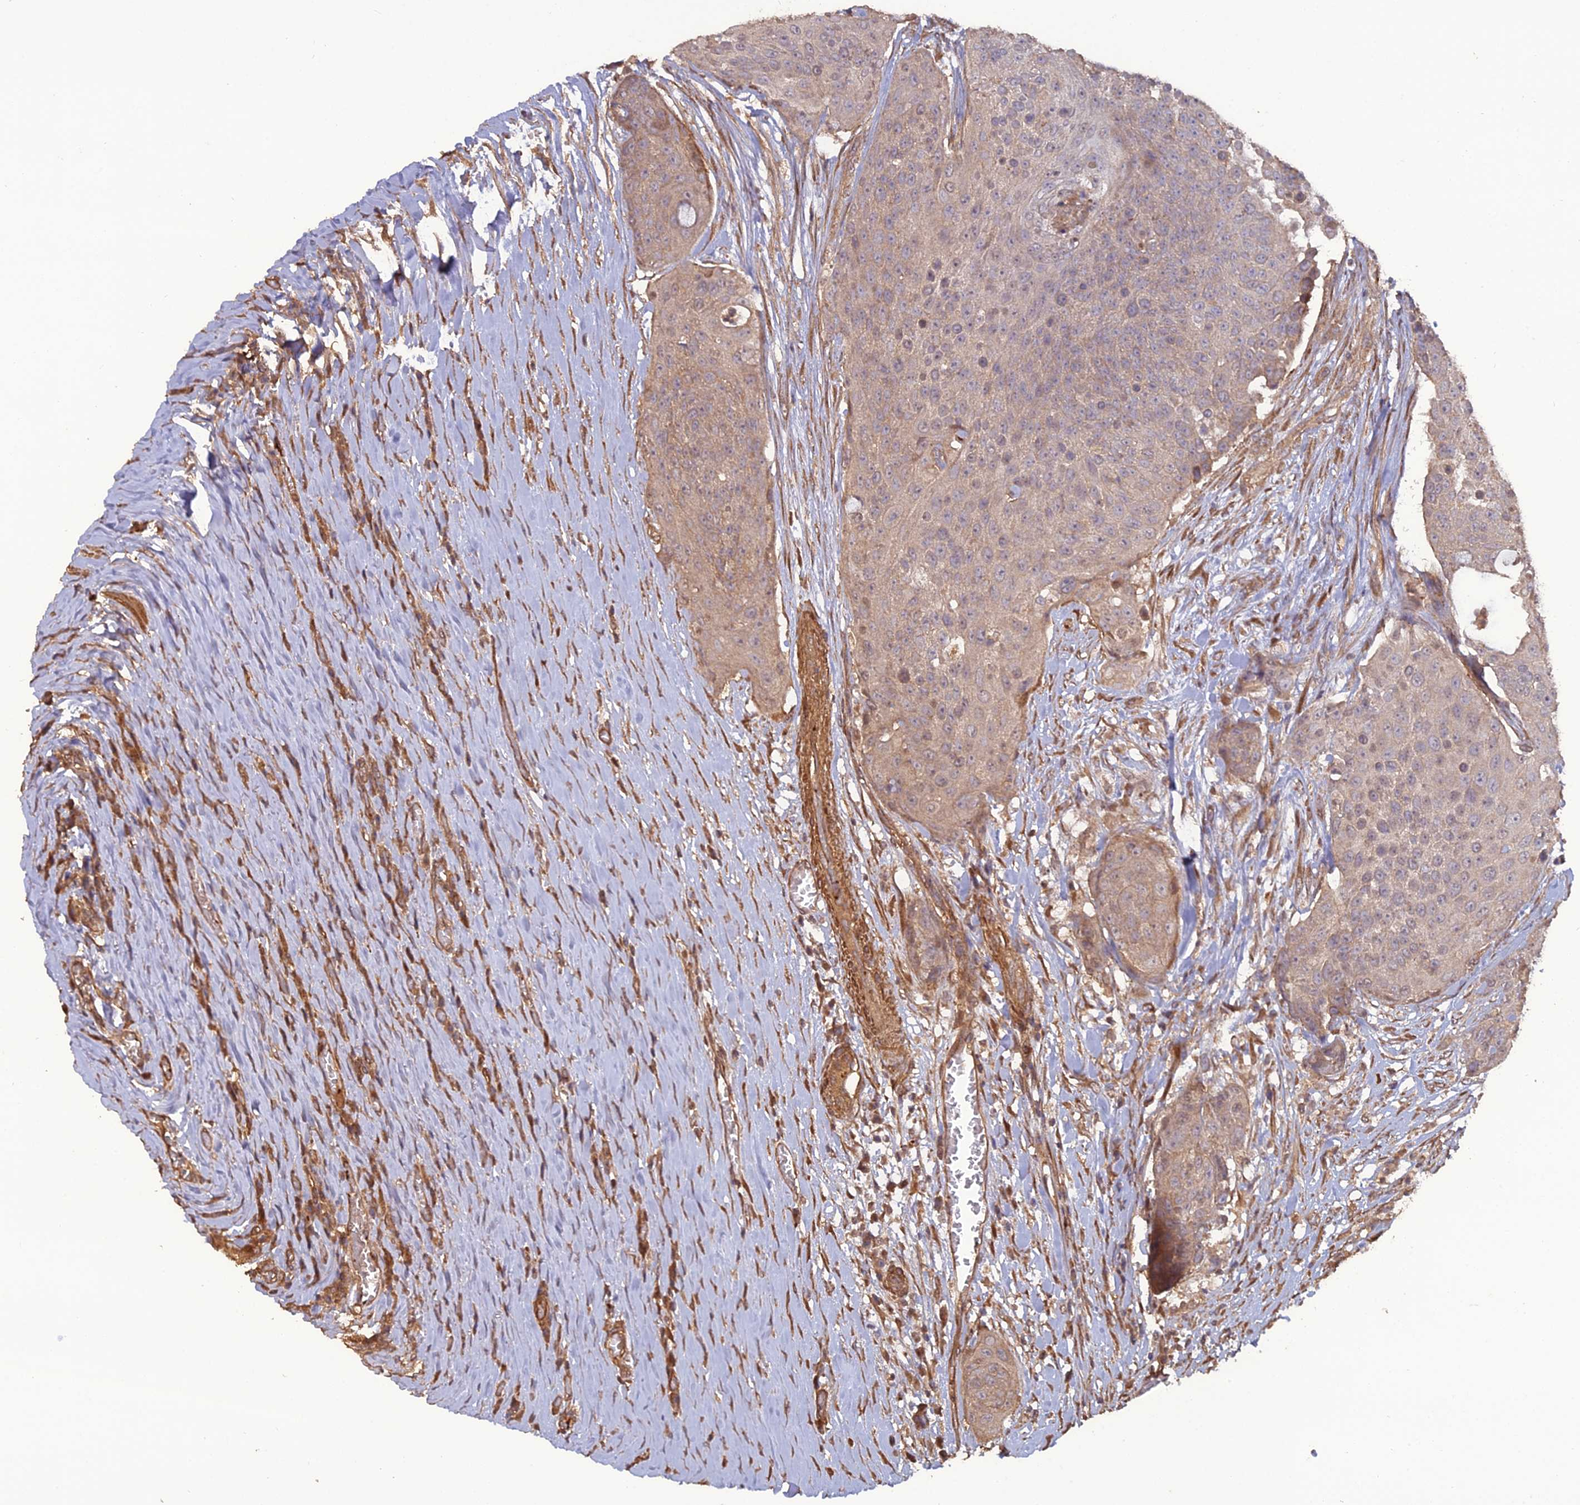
{"staining": {"intensity": "weak", "quantity": "25%-75%", "location": "cytoplasmic/membranous,nuclear"}, "tissue": "urothelial cancer", "cell_type": "Tumor cells", "image_type": "cancer", "snomed": [{"axis": "morphology", "description": "Urothelial carcinoma, High grade"}, {"axis": "topography", "description": "Urinary bladder"}], "caption": "Immunohistochemical staining of urothelial cancer displays low levels of weak cytoplasmic/membranous and nuclear protein positivity in about 25%-75% of tumor cells.", "gene": "ATP6V0A2", "patient": {"sex": "female", "age": 63}}